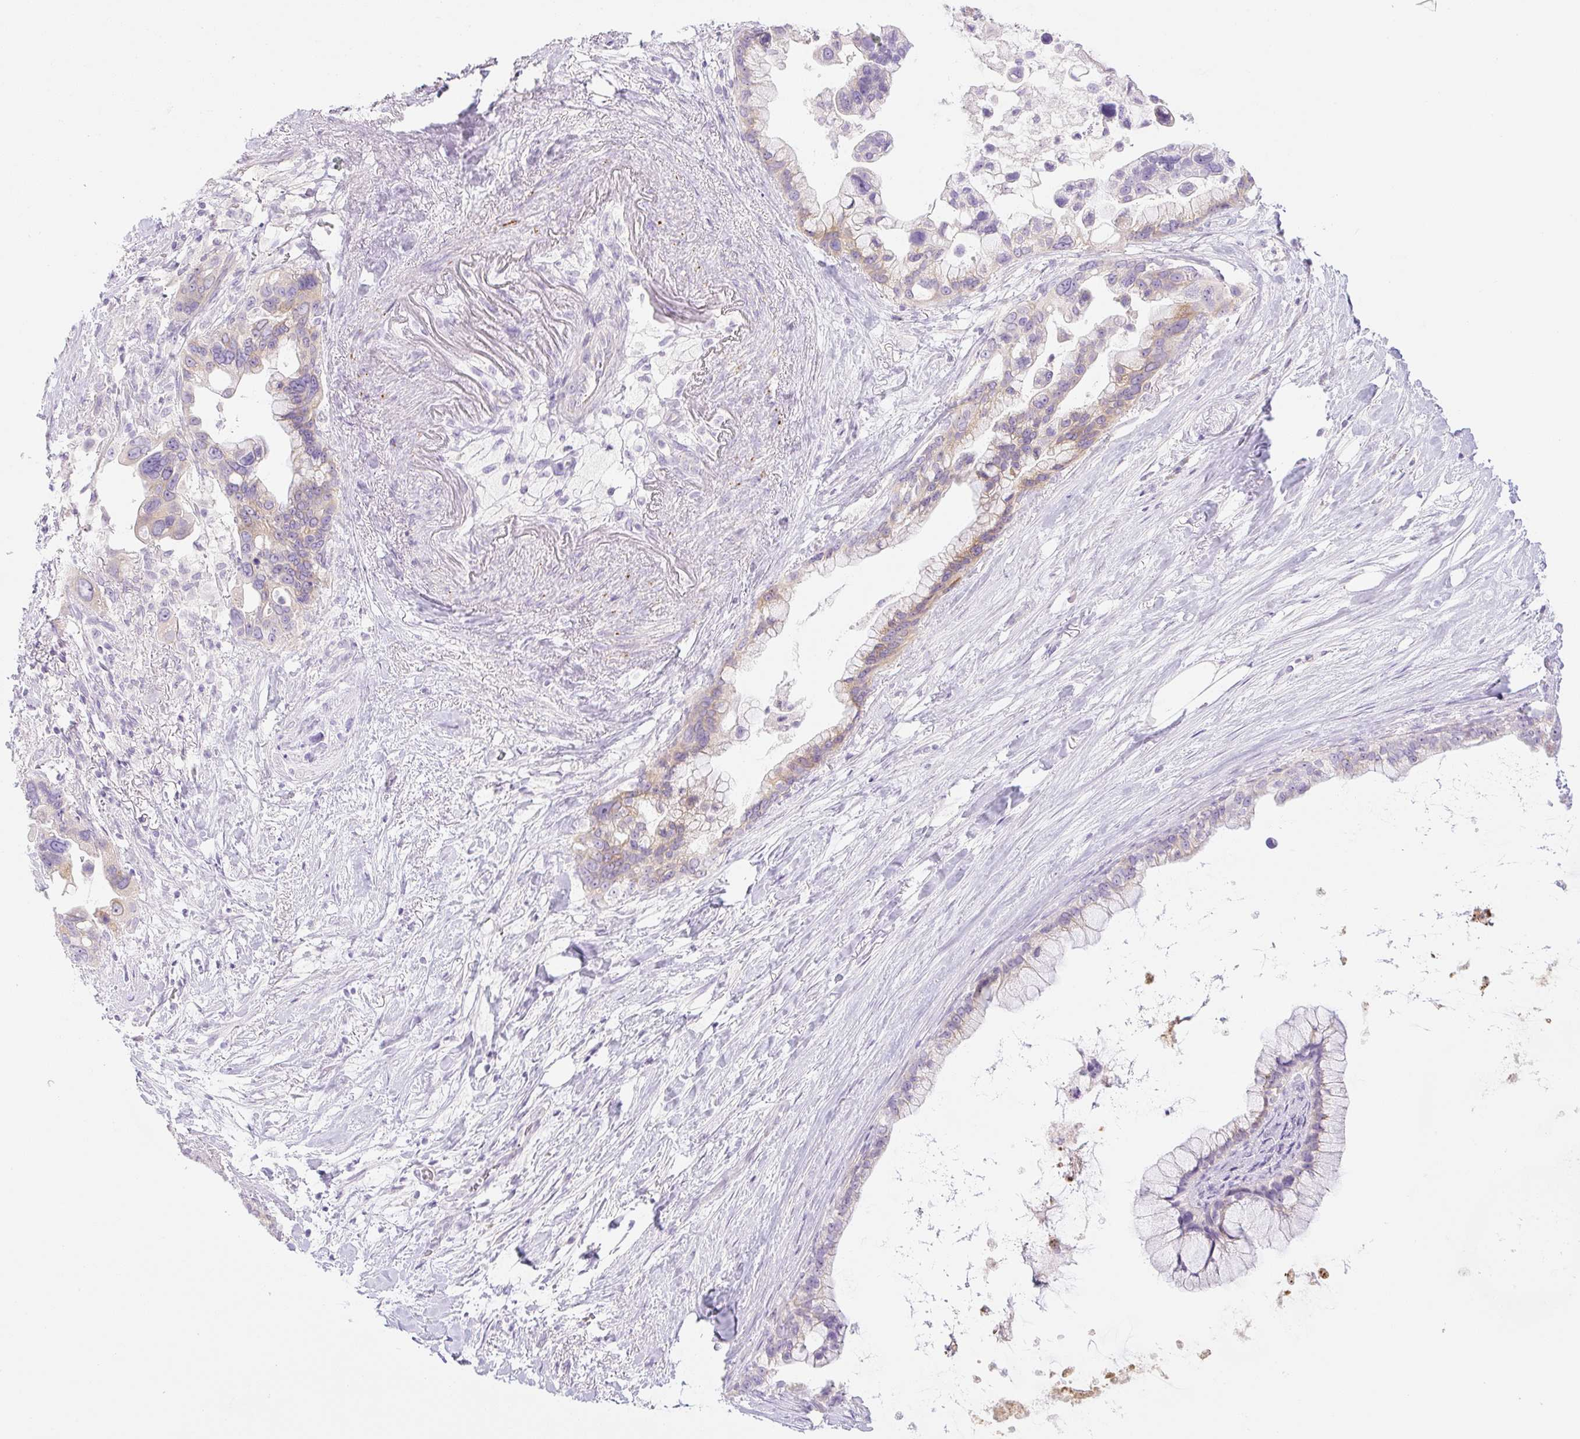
{"staining": {"intensity": "moderate", "quantity": "<25%", "location": "cytoplasmic/membranous"}, "tissue": "pancreatic cancer", "cell_type": "Tumor cells", "image_type": "cancer", "snomed": [{"axis": "morphology", "description": "Adenocarcinoma, NOS"}, {"axis": "topography", "description": "Pancreas"}], "caption": "High-magnification brightfield microscopy of pancreatic adenocarcinoma stained with DAB (3,3'-diaminobenzidine) (brown) and counterstained with hematoxylin (blue). tumor cells exhibit moderate cytoplasmic/membranous expression is present in approximately<25% of cells. (DAB (3,3'-diaminobenzidine) IHC, brown staining for protein, blue staining for nuclei).", "gene": "MIA2", "patient": {"sex": "female", "age": 83}}